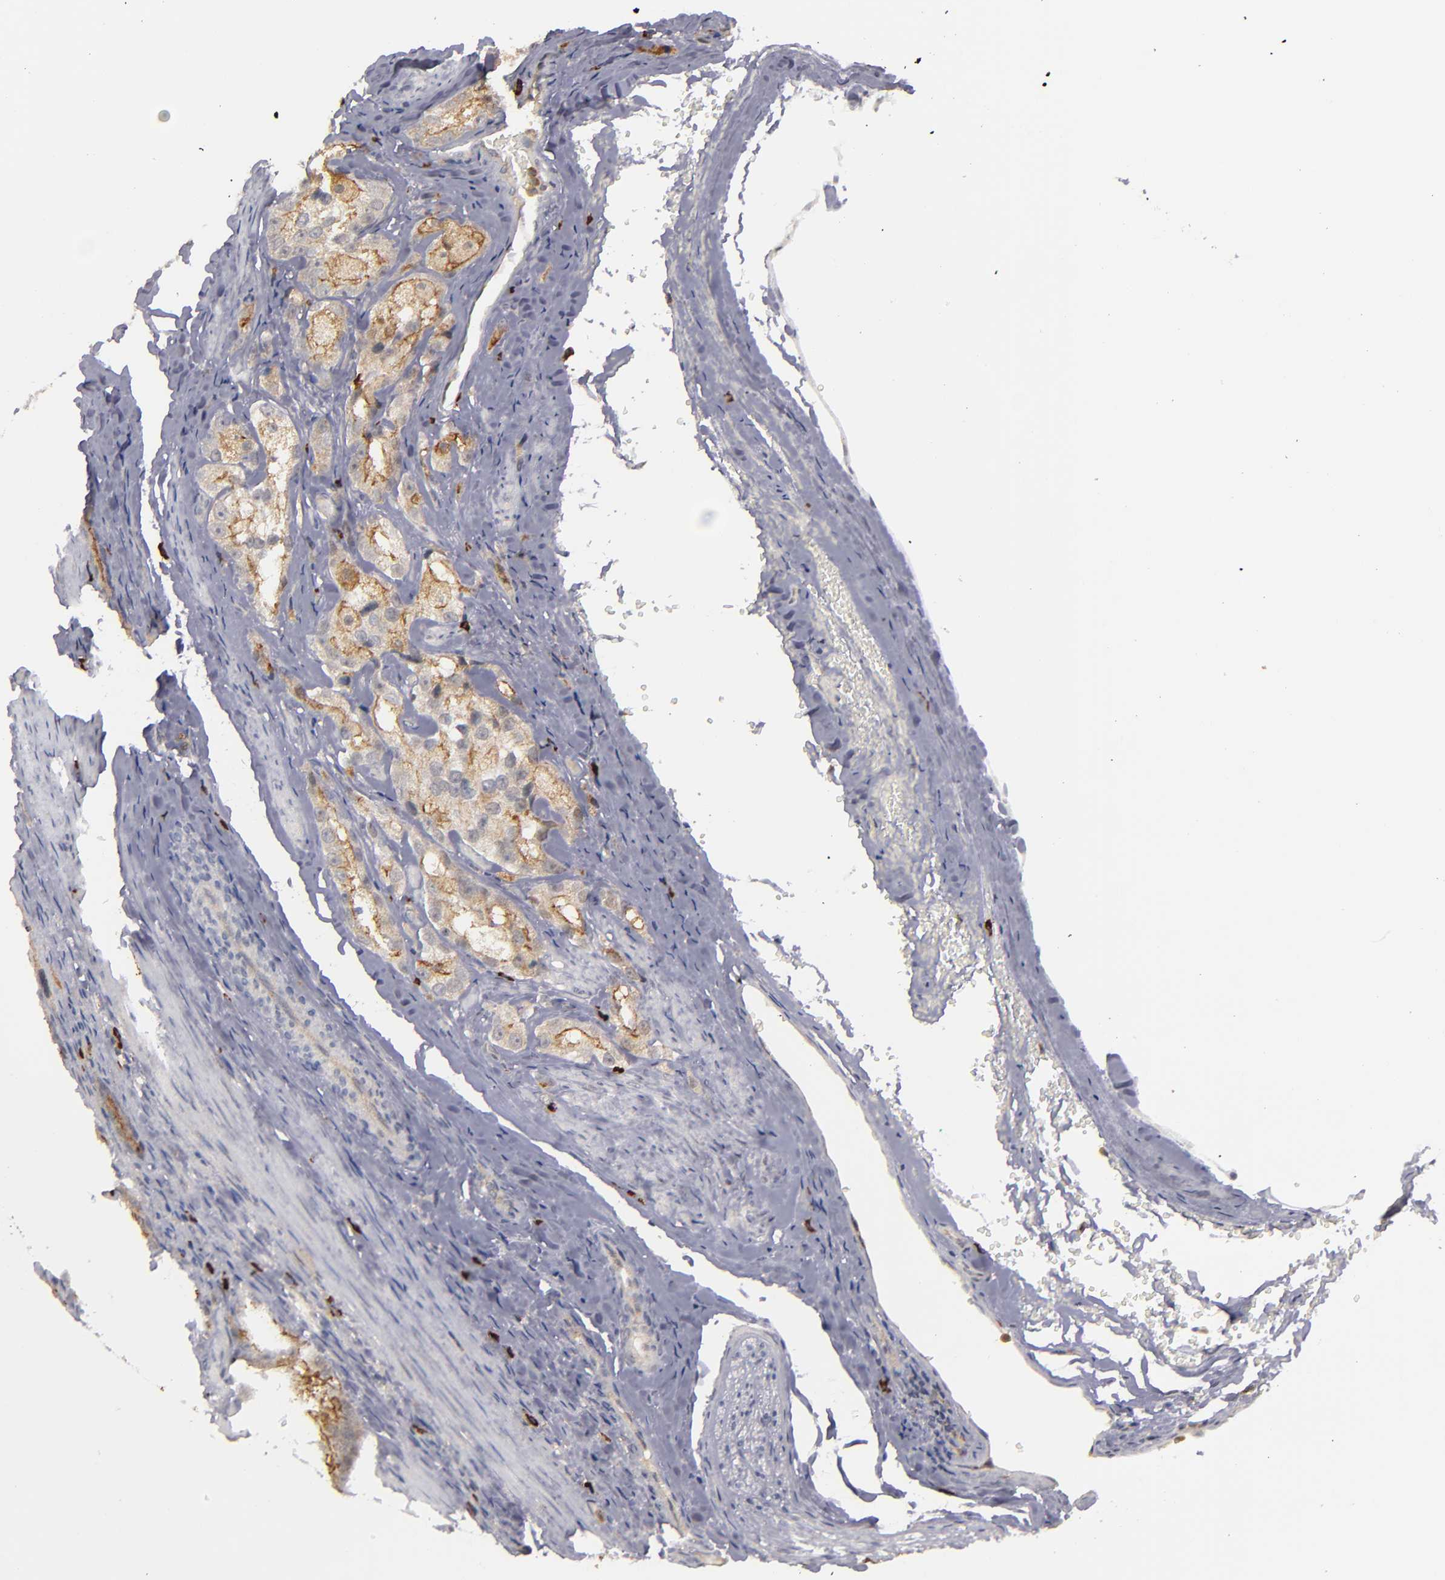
{"staining": {"intensity": "weak", "quantity": ">75%", "location": "cytoplasmic/membranous"}, "tissue": "prostate cancer", "cell_type": "Tumor cells", "image_type": "cancer", "snomed": [{"axis": "morphology", "description": "Adenocarcinoma, High grade"}, {"axis": "topography", "description": "Prostate"}], "caption": "Prostate adenocarcinoma (high-grade) tissue reveals weak cytoplasmic/membranous positivity in about >75% of tumor cells, visualized by immunohistochemistry.", "gene": "STX3", "patient": {"sex": "male", "age": 63}}